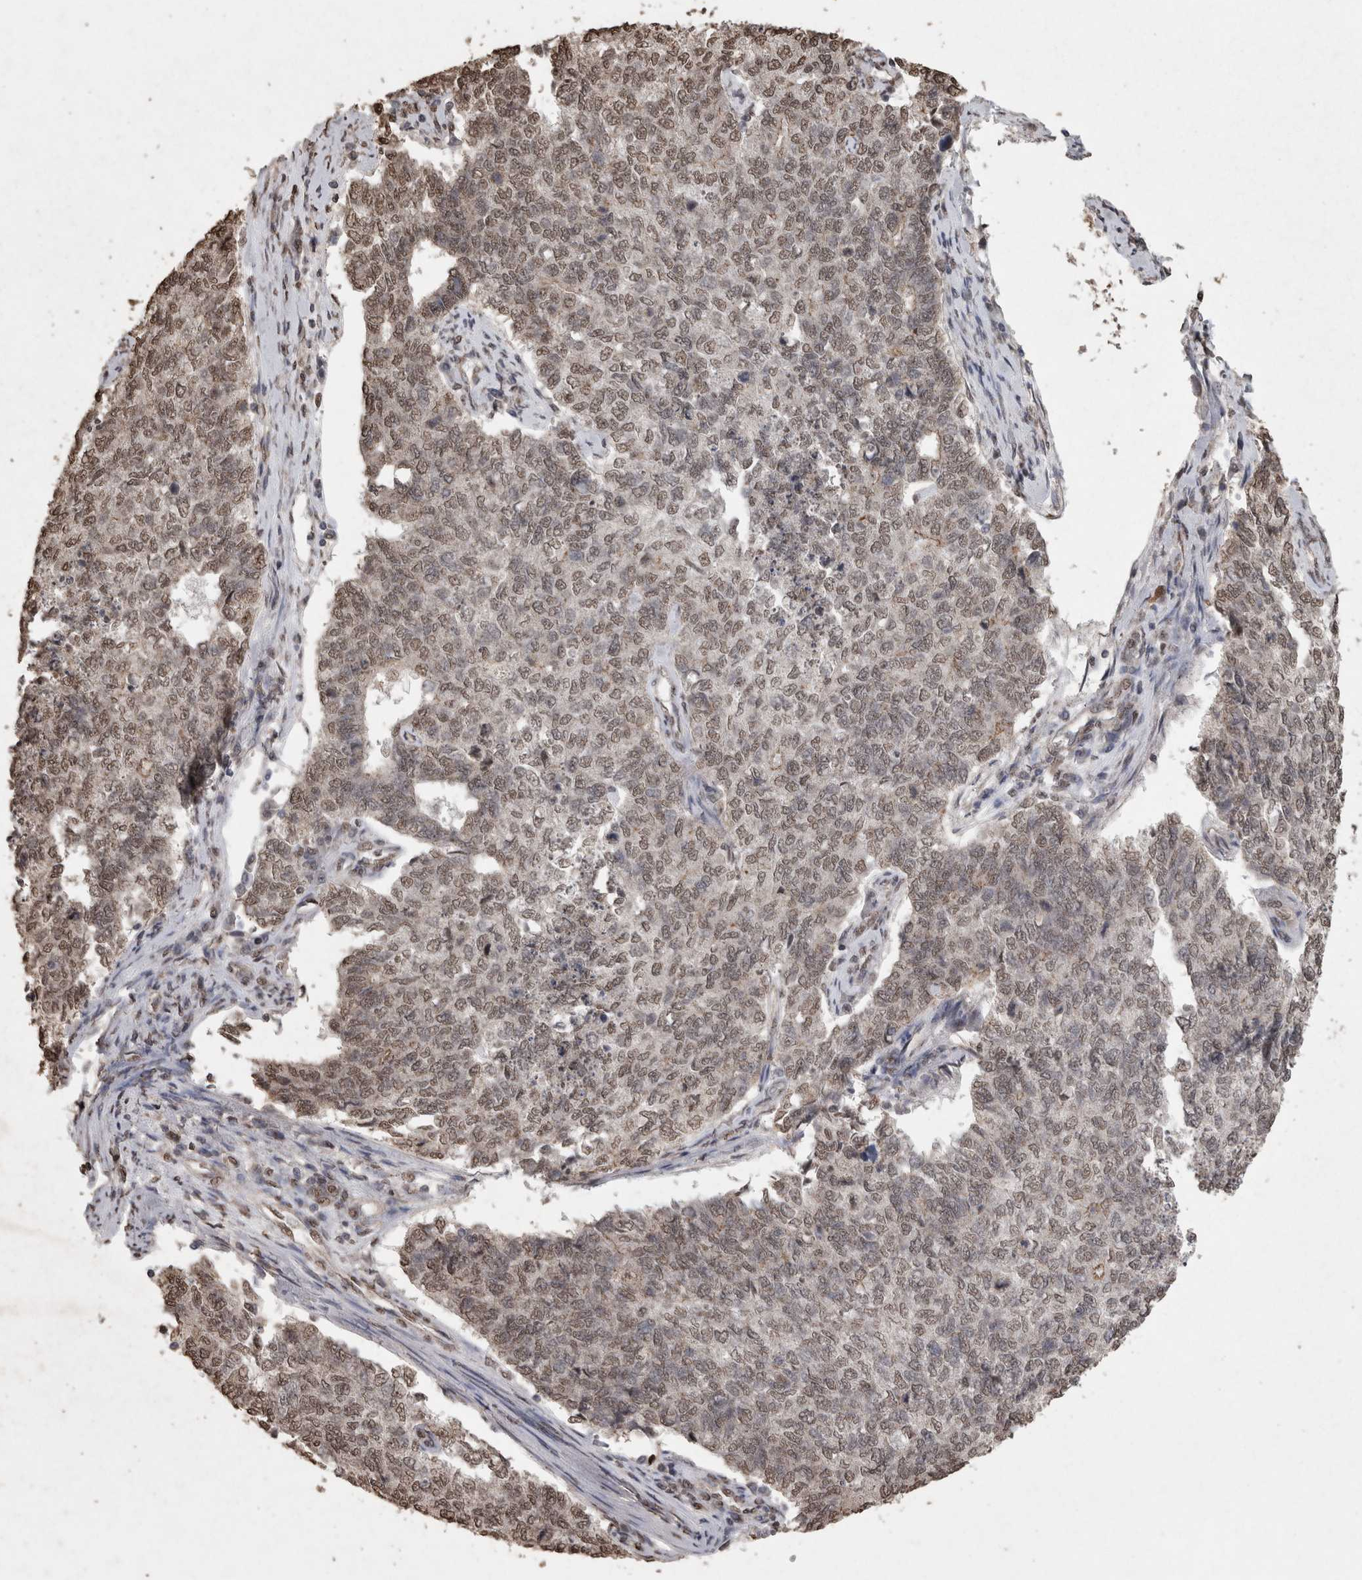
{"staining": {"intensity": "weak", "quantity": ">75%", "location": "nuclear"}, "tissue": "cervical cancer", "cell_type": "Tumor cells", "image_type": "cancer", "snomed": [{"axis": "morphology", "description": "Squamous cell carcinoma, NOS"}, {"axis": "topography", "description": "Cervix"}], "caption": "A brown stain shows weak nuclear positivity of a protein in human cervical cancer (squamous cell carcinoma) tumor cells. Nuclei are stained in blue.", "gene": "SMAD7", "patient": {"sex": "female", "age": 63}}